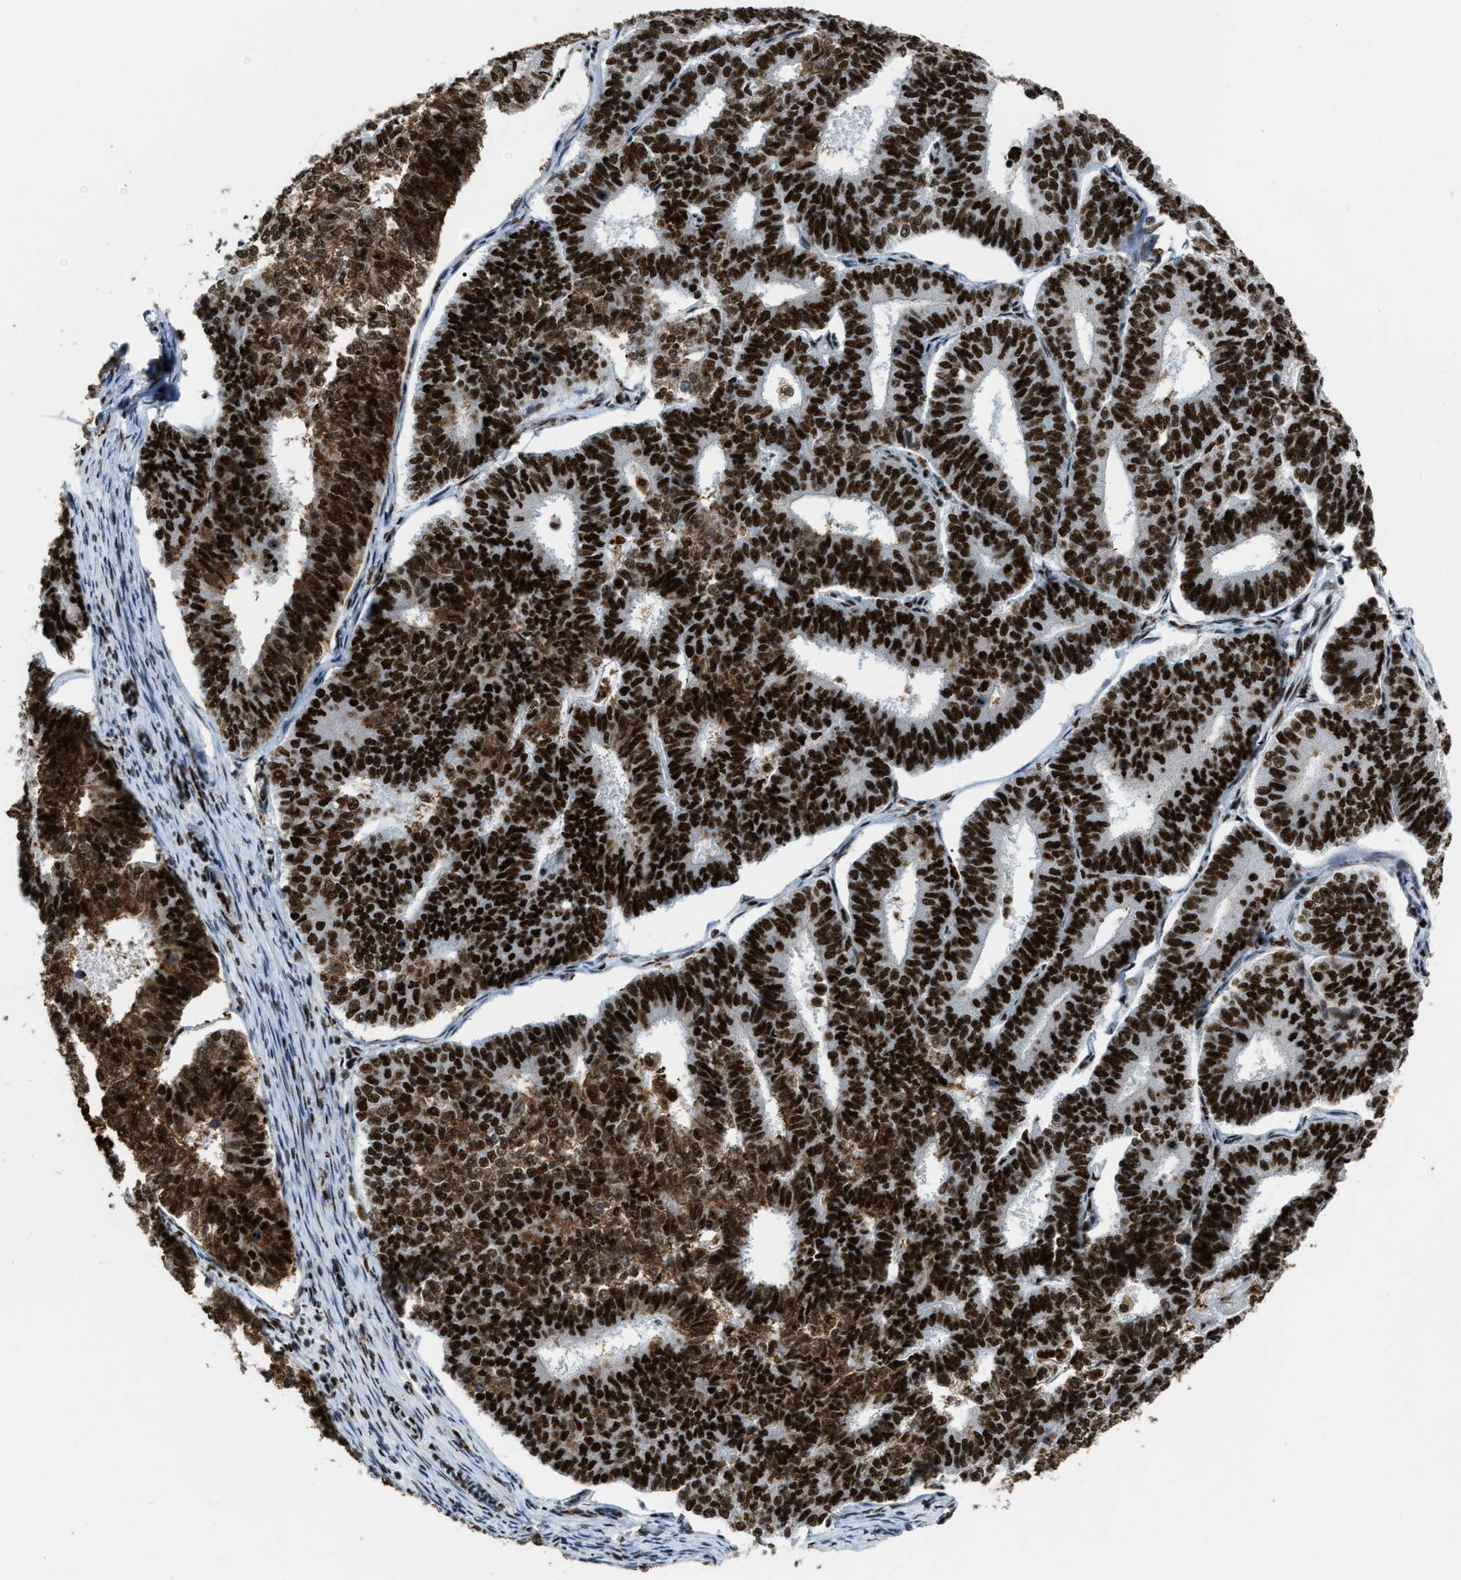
{"staining": {"intensity": "strong", "quantity": ">75%", "location": "cytoplasmic/membranous,nuclear"}, "tissue": "endometrial cancer", "cell_type": "Tumor cells", "image_type": "cancer", "snomed": [{"axis": "morphology", "description": "Adenocarcinoma, NOS"}, {"axis": "topography", "description": "Endometrium"}], "caption": "Strong cytoplasmic/membranous and nuclear staining is appreciated in about >75% of tumor cells in endometrial cancer (adenocarcinoma). (Stains: DAB in brown, nuclei in blue, Microscopy: brightfield microscopy at high magnification).", "gene": "NUMA1", "patient": {"sex": "female", "age": 70}}